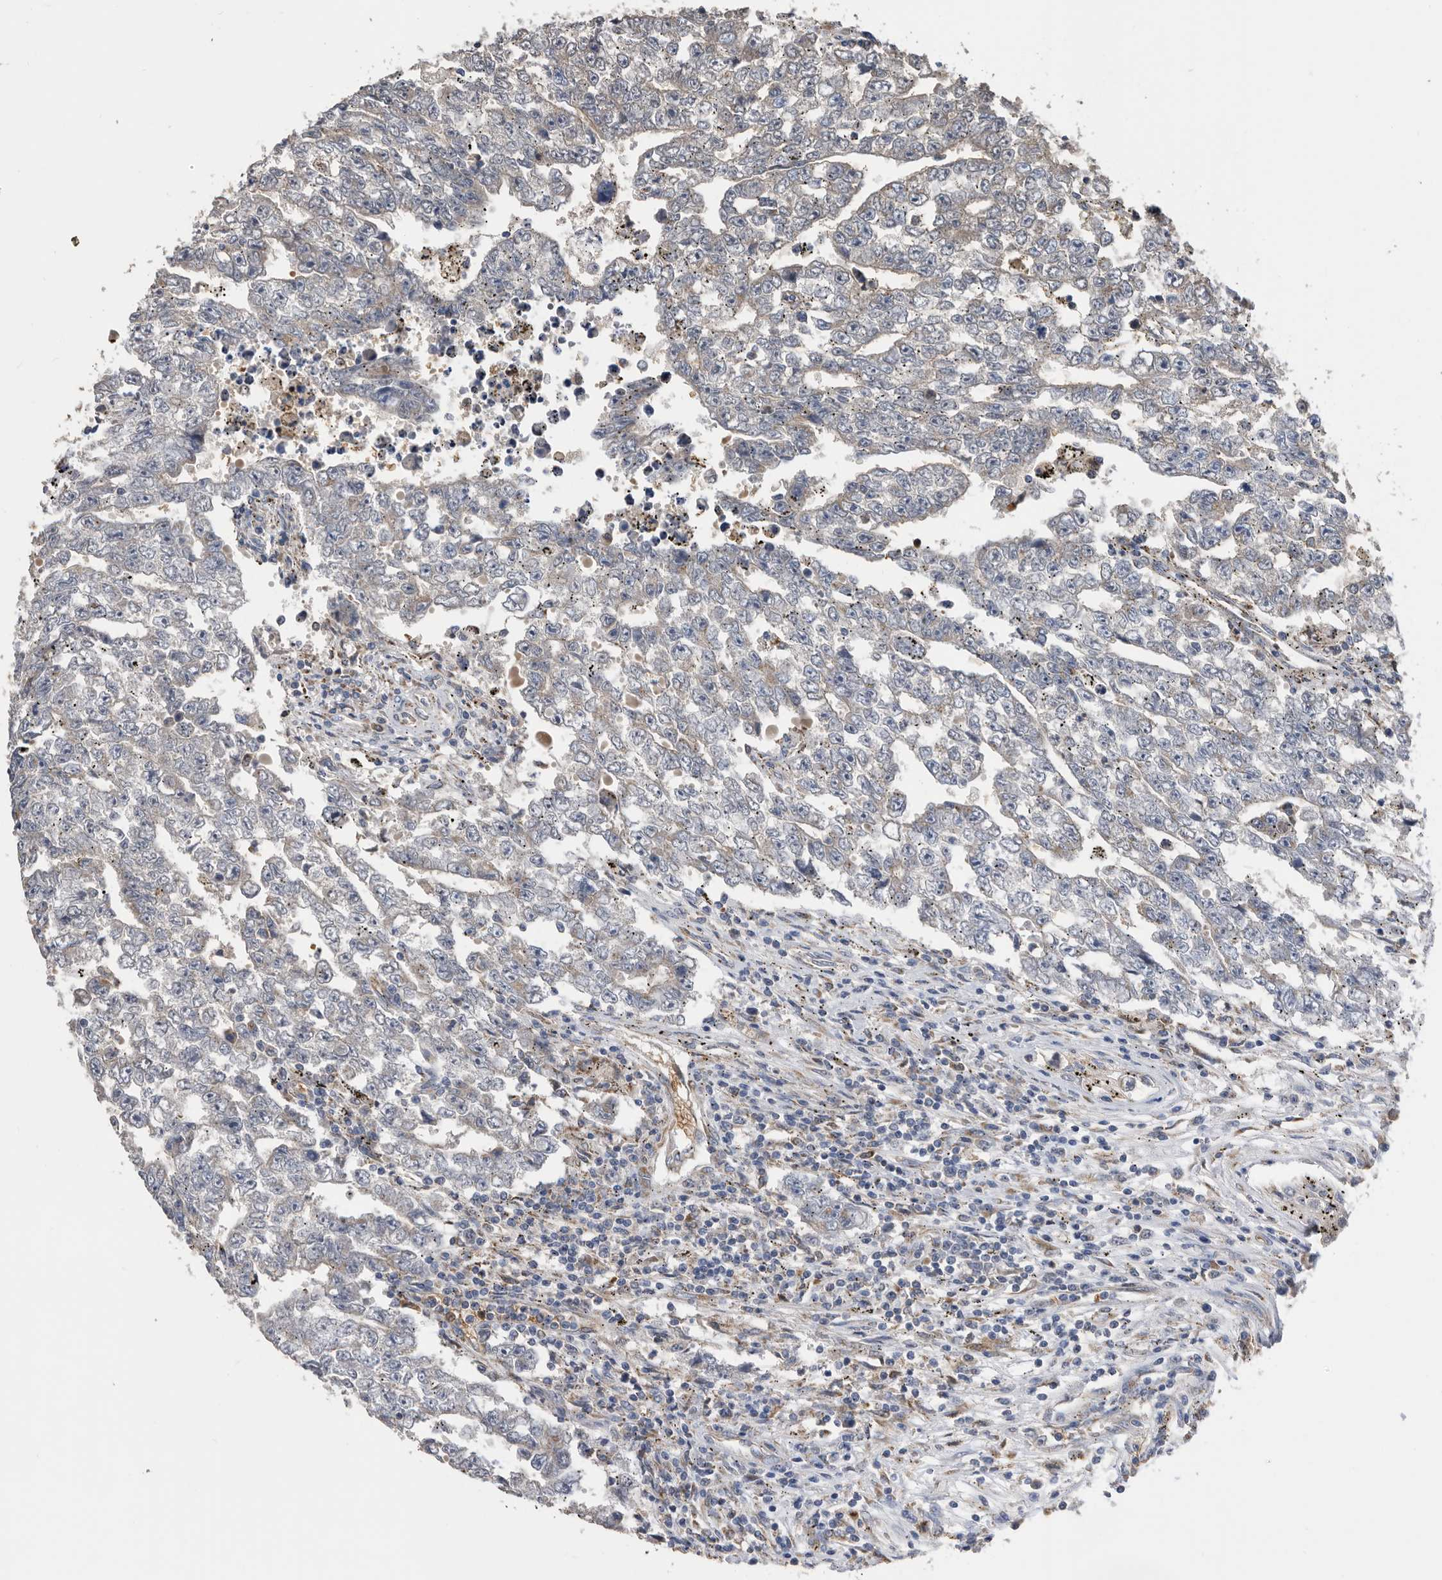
{"staining": {"intensity": "weak", "quantity": "<25%", "location": "cytoplasmic/membranous"}, "tissue": "testis cancer", "cell_type": "Tumor cells", "image_type": "cancer", "snomed": [{"axis": "morphology", "description": "Carcinoma, Embryonal, NOS"}, {"axis": "topography", "description": "Testis"}], "caption": "A photomicrograph of testis cancer (embryonal carcinoma) stained for a protein demonstrates no brown staining in tumor cells.", "gene": "CRISPLD2", "patient": {"sex": "male", "age": 25}}